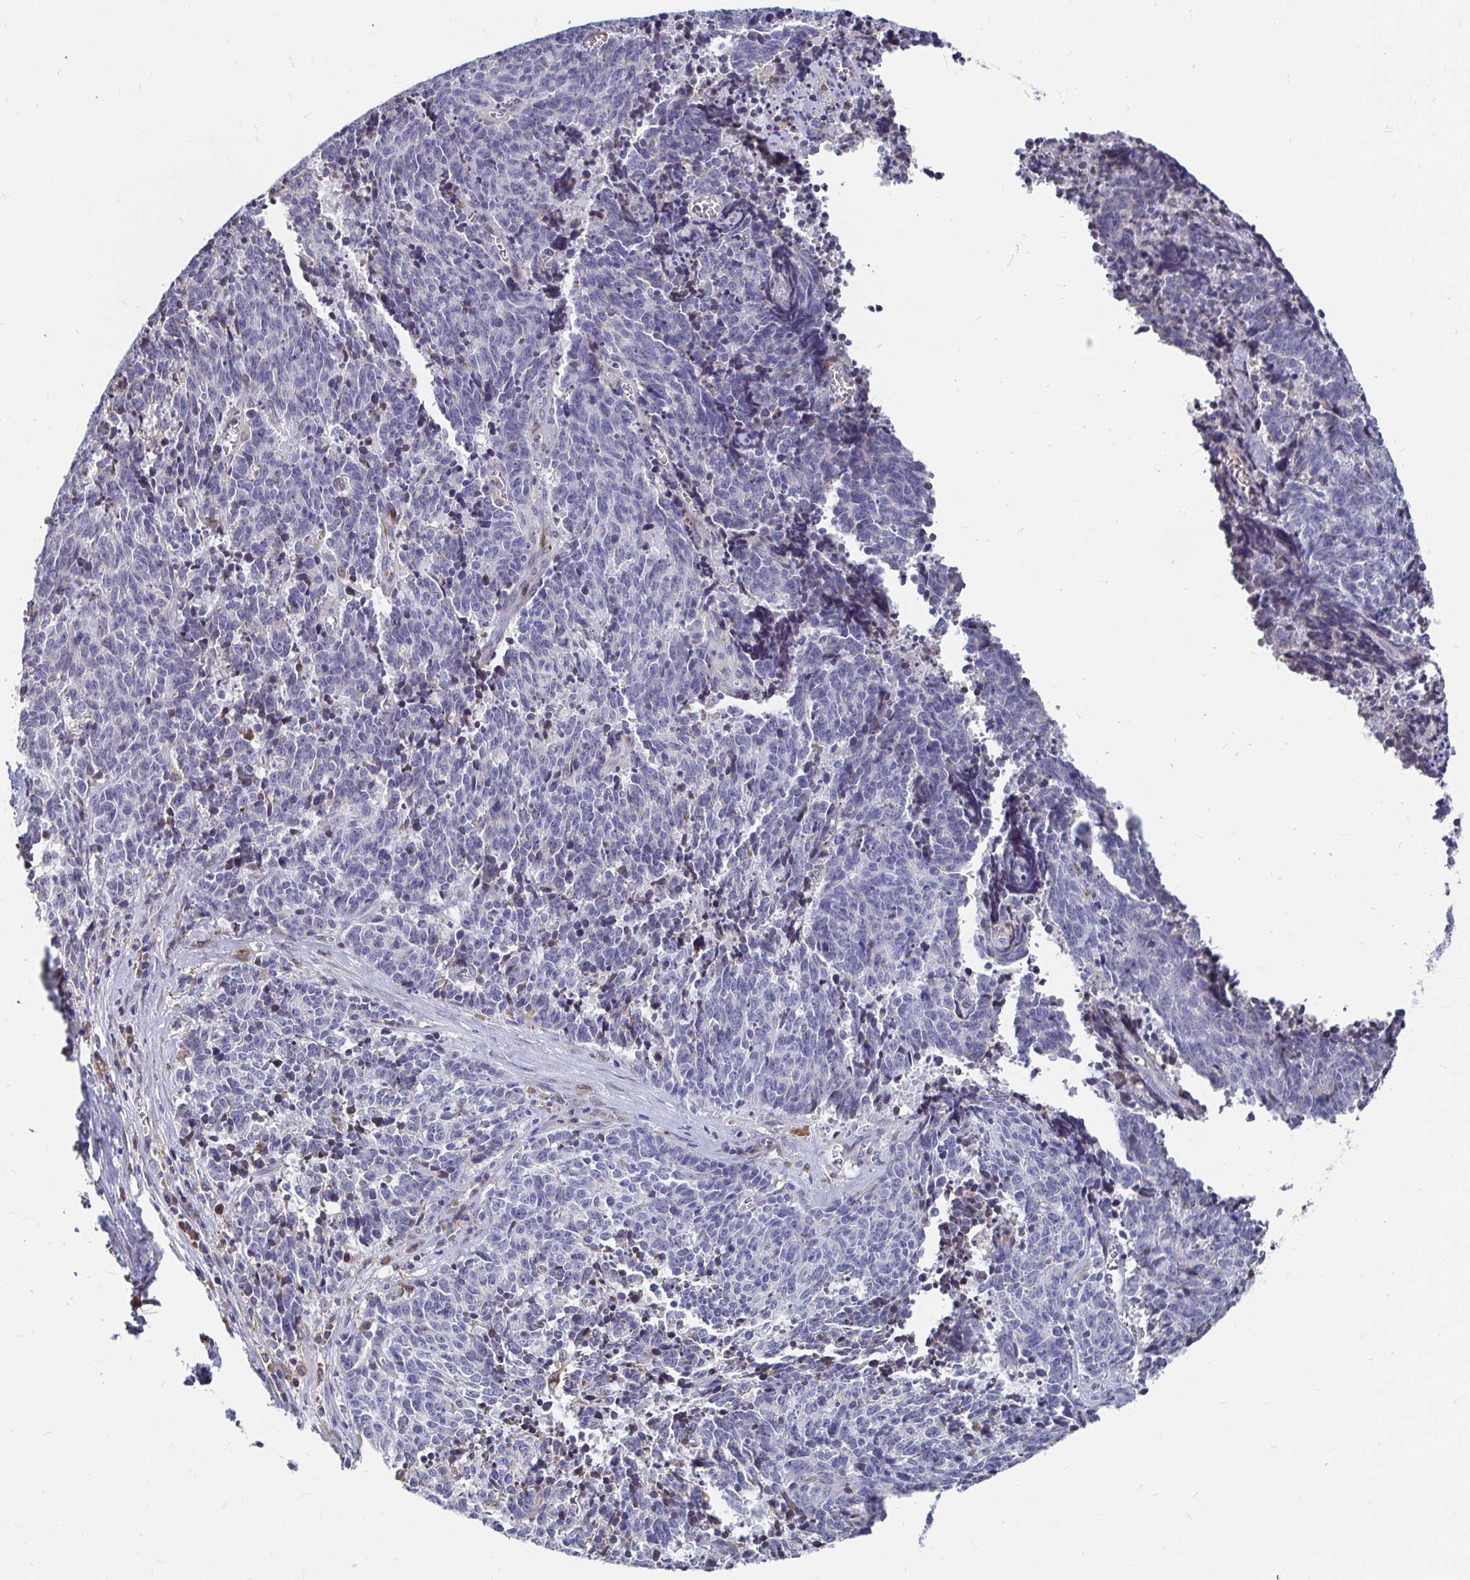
{"staining": {"intensity": "negative", "quantity": "none", "location": "none"}, "tissue": "cervical cancer", "cell_type": "Tumor cells", "image_type": "cancer", "snomed": [{"axis": "morphology", "description": "Squamous cell carcinoma, NOS"}, {"axis": "topography", "description": "Cervix"}], "caption": "Immunohistochemistry of squamous cell carcinoma (cervical) shows no expression in tumor cells. (Stains: DAB (3,3'-diaminobenzidine) immunohistochemistry with hematoxylin counter stain, Microscopy: brightfield microscopy at high magnification).", "gene": "CDKL1", "patient": {"sex": "female", "age": 29}}